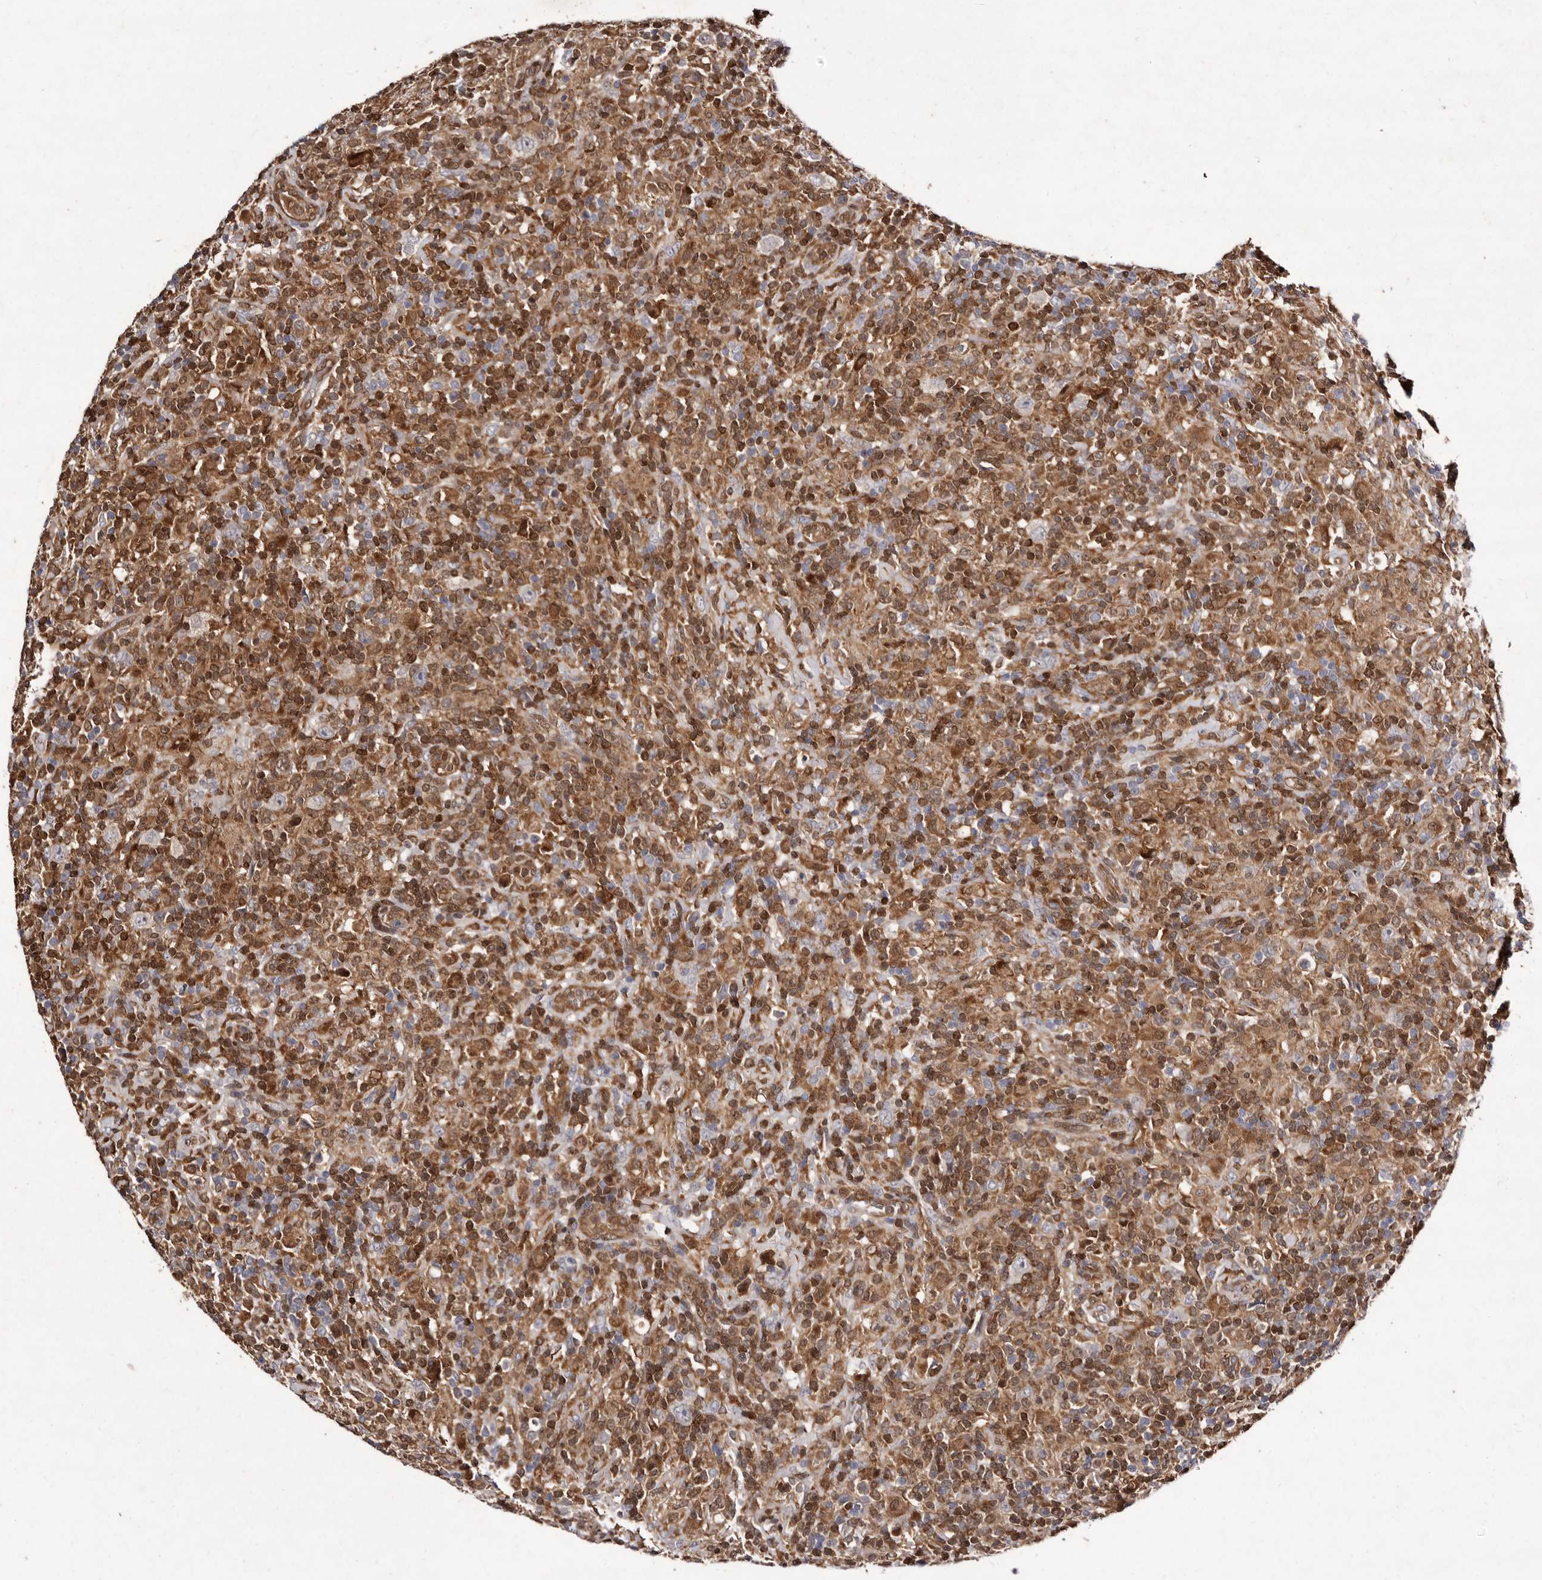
{"staining": {"intensity": "negative", "quantity": "none", "location": "none"}, "tissue": "lymphoma", "cell_type": "Tumor cells", "image_type": "cancer", "snomed": [{"axis": "morphology", "description": "Hodgkin's disease, NOS"}, {"axis": "topography", "description": "Lymph node"}], "caption": "The photomicrograph reveals no staining of tumor cells in lymphoma.", "gene": "GIMAP4", "patient": {"sex": "male", "age": 70}}